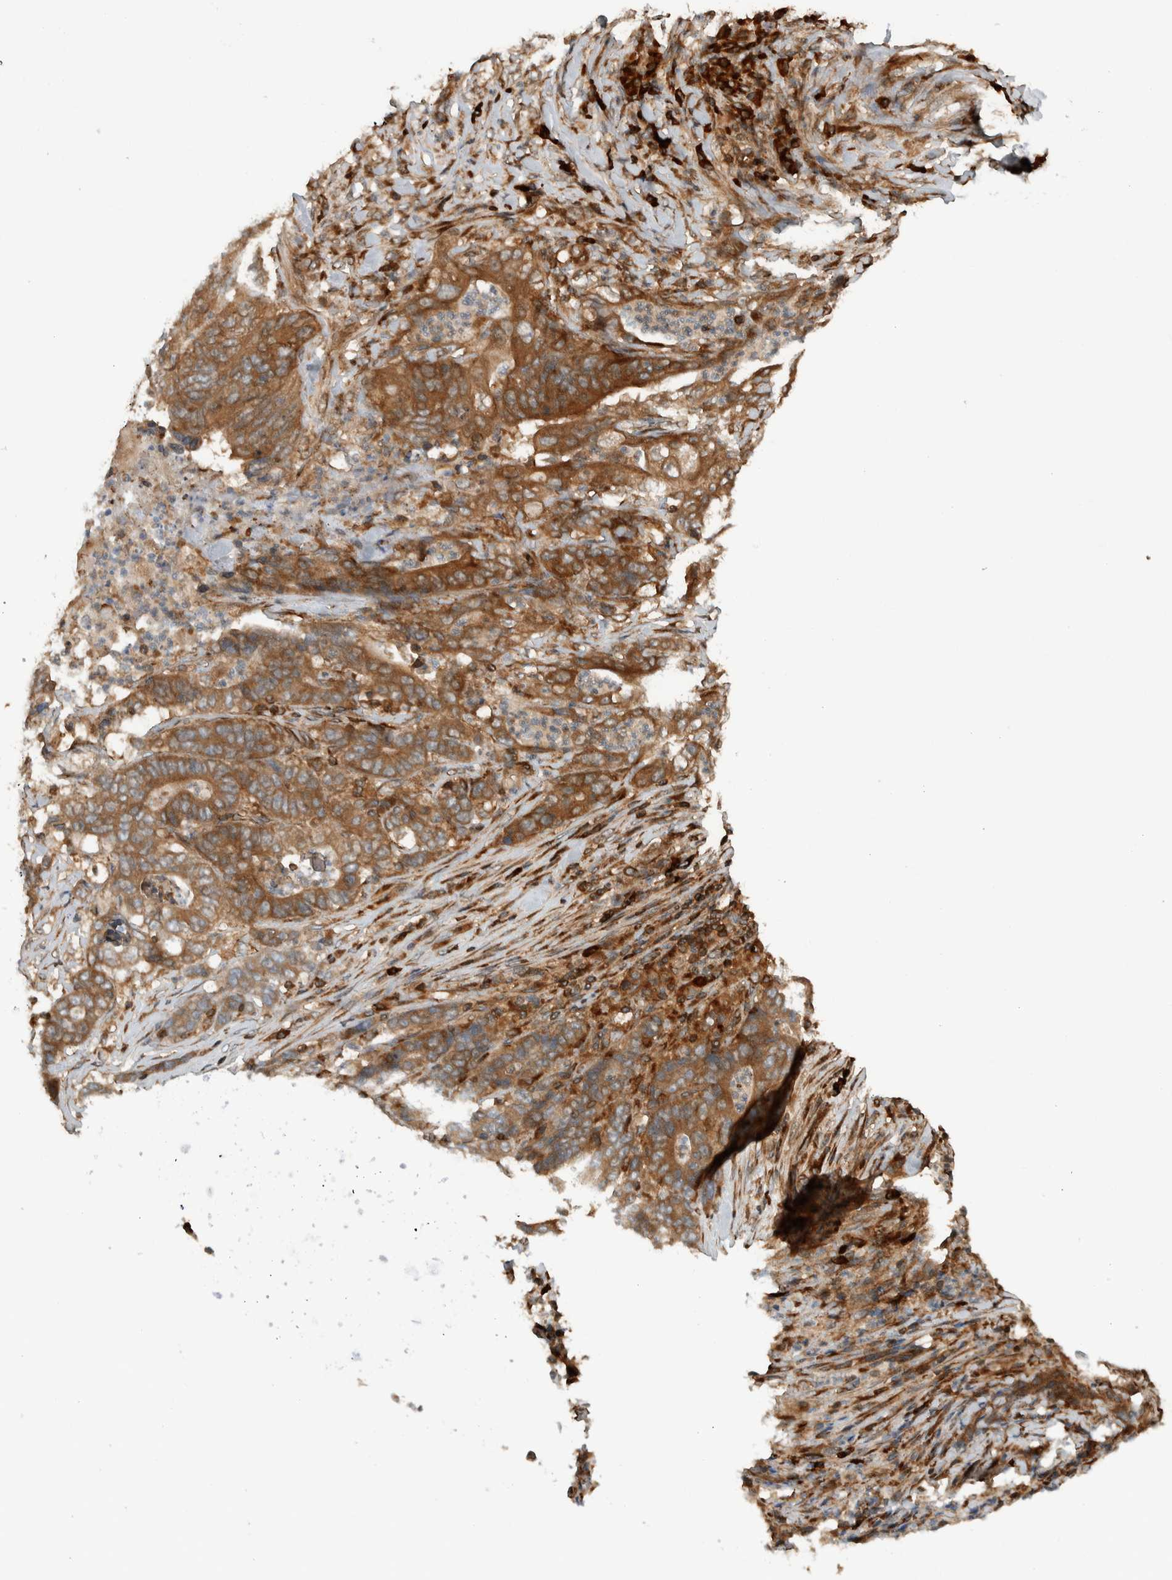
{"staining": {"intensity": "moderate", "quantity": ">75%", "location": "cytoplasmic/membranous"}, "tissue": "stomach cancer", "cell_type": "Tumor cells", "image_type": "cancer", "snomed": [{"axis": "morphology", "description": "Adenocarcinoma, NOS"}, {"axis": "topography", "description": "Stomach"}], "caption": "This histopathology image shows immunohistochemistry staining of human adenocarcinoma (stomach), with medium moderate cytoplasmic/membranous positivity in approximately >75% of tumor cells.", "gene": "CNTROB", "patient": {"sex": "female", "age": 73}}